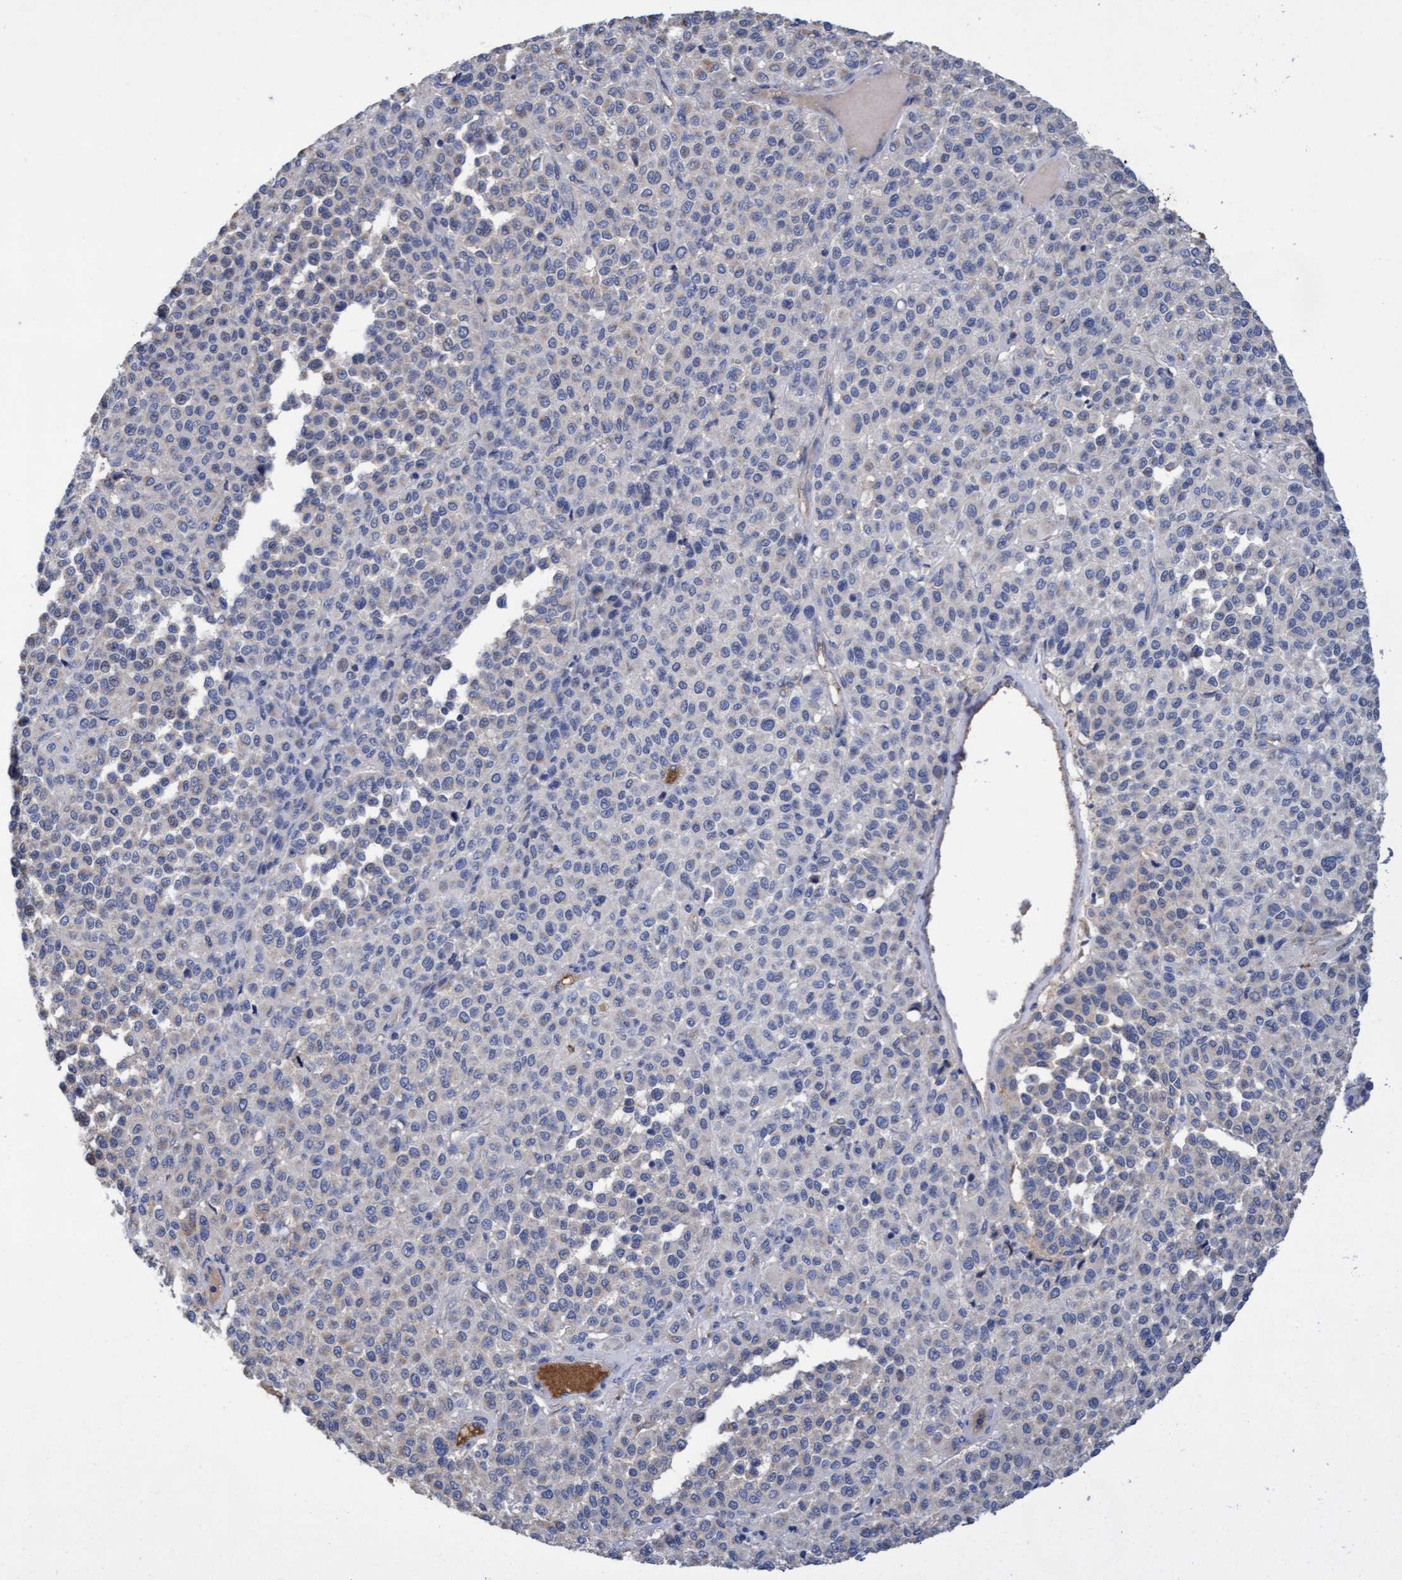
{"staining": {"intensity": "negative", "quantity": "none", "location": "none"}, "tissue": "melanoma", "cell_type": "Tumor cells", "image_type": "cancer", "snomed": [{"axis": "morphology", "description": "Malignant melanoma, Metastatic site"}, {"axis": "topography", "description": "Pancreas"}], "caption": "High power microscopy micrograph of an IHC photomicrograph of melanoma, revealing no significant staining in tumor cells.", "gene": "GPR39", "patient": {"sex": "female", "age": 30}}